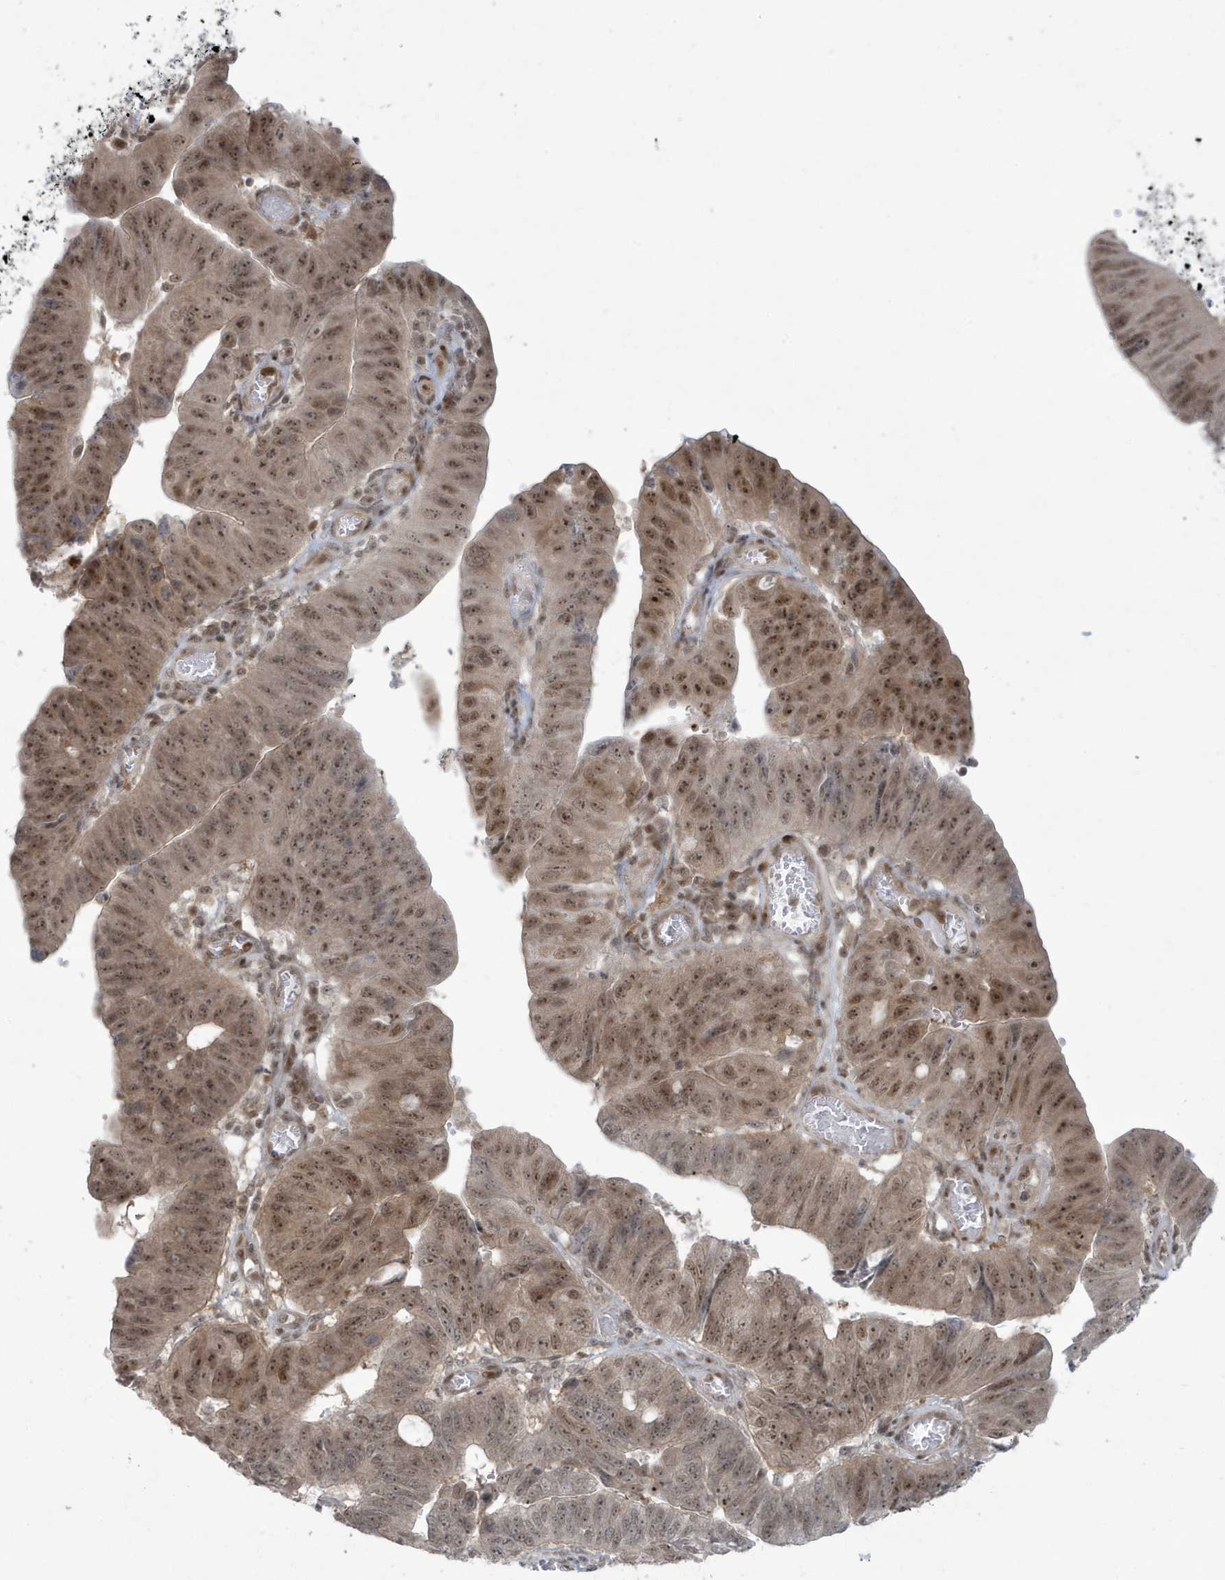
{"staining": {"intensity": "moderate", "quantity": ">75%", "location": "nuclear"}, "tissue": "stomach cancer", "cell_type": "Tumor cells", "image_type": "cancer", "snomed": [{"axis": "morphology", "description": "Adenocarcinoma, NOS"}, {"axis": "topography", "description": "Stomach"}], "caption": "High-magnification brightfield microscopy of adenocarcinoma (stomach) stained with DAB (3,3'-diaminobenzidine) (brown) and counterstained with hematoxylin (blue). tumor cells exhibit moderate nuclear staining is present in about>75% of cells.", "gene": "C1orf52", "patient": {"sex": "male", "age": 59}}